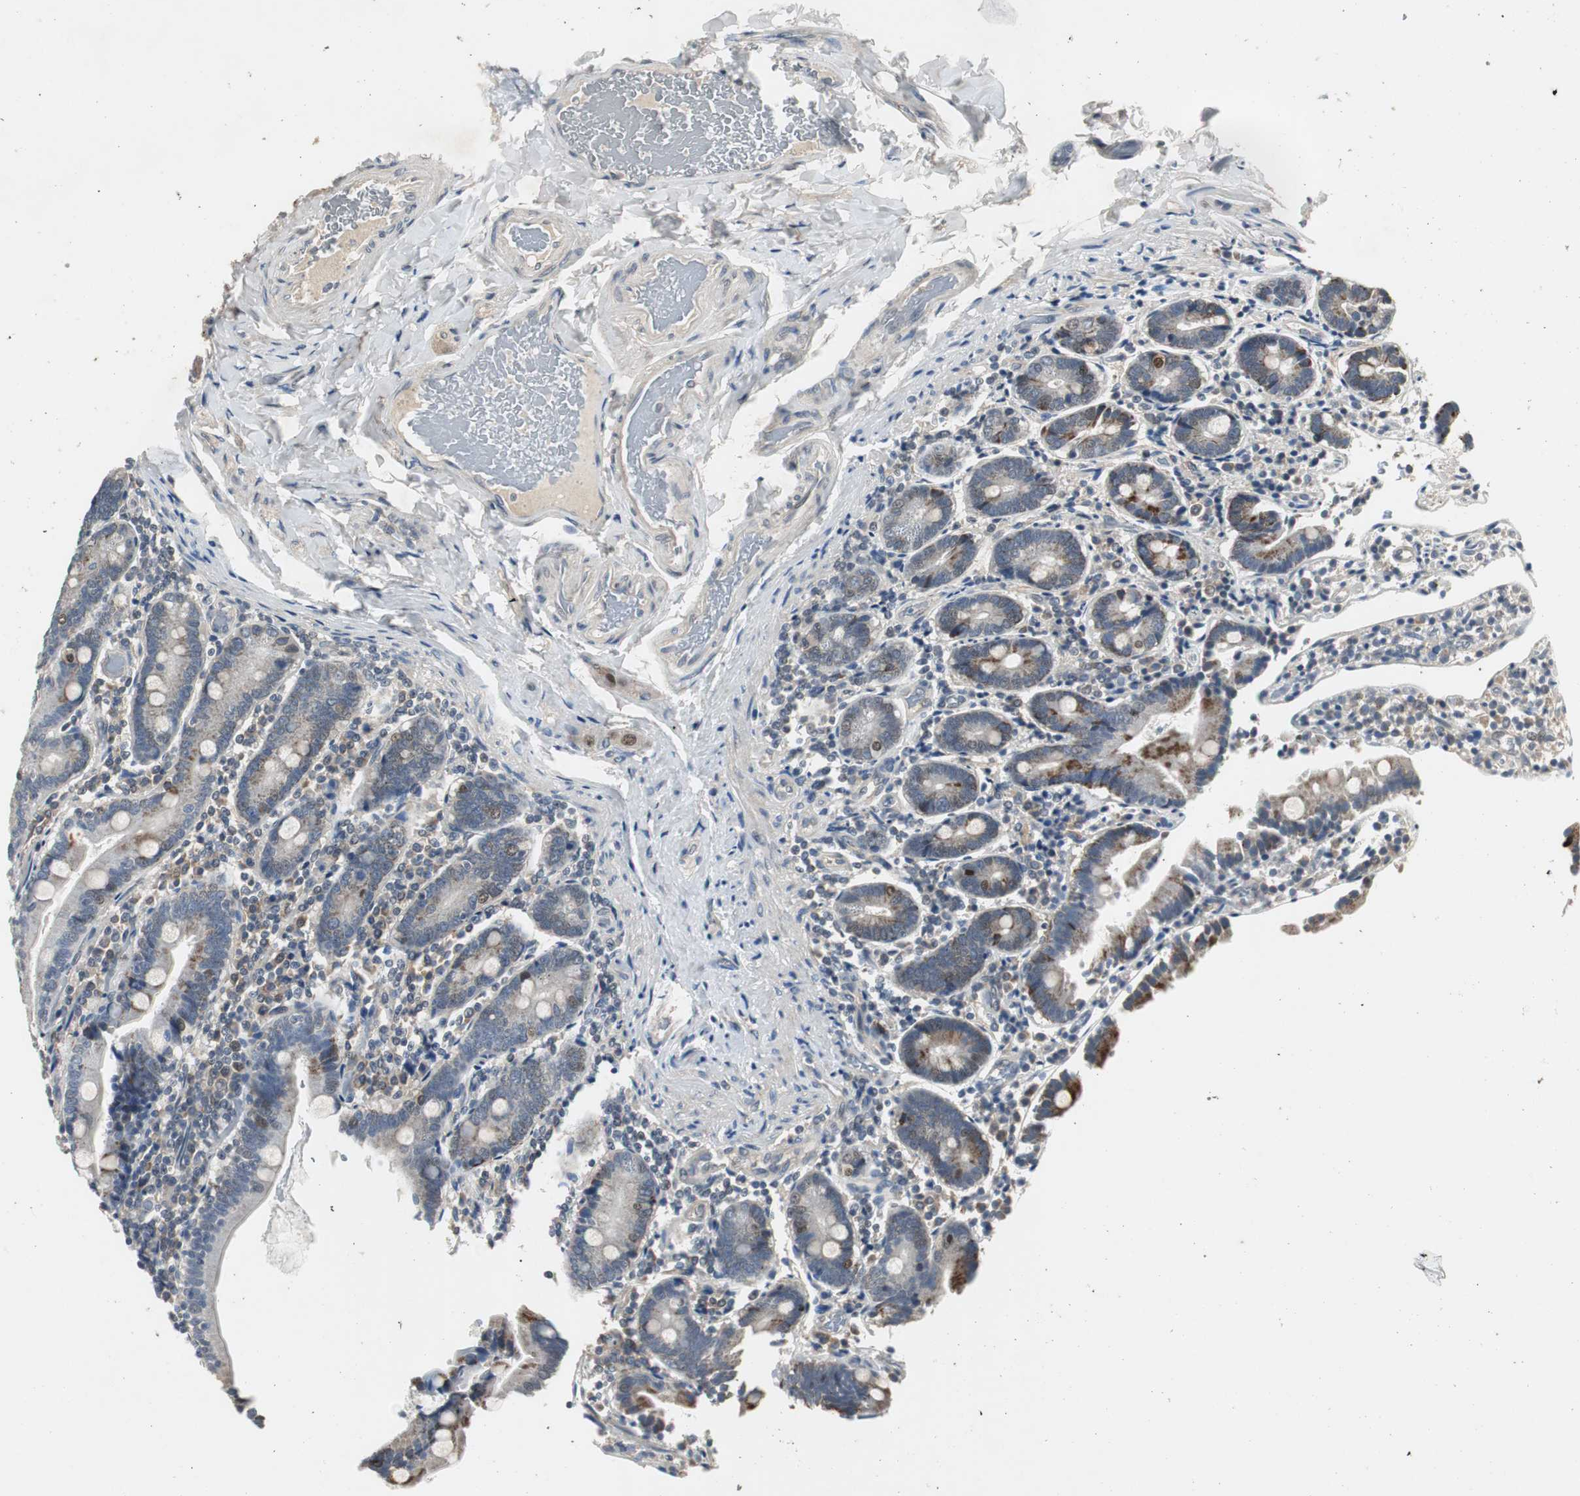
{"staining": {"intensity": "moderate", "quantity": ">75%", "location": "cytoplasmic/membranous"}, "tissue": "duodenum", "cell_type": "Glandular cells", "image_type": "normal", "snomed": [{"axis": "morphology", "description": "Normal tissue, NOS"}, {"axis": "topography", "description": "Duodenum"}], "caption": "The immunohistochemical stain highlights moderate cytoplasmic/membranous staining in glandular cells of normal duodenum.", "gene": "MYT1", "patient": {"sex": "female", "age": 53}}